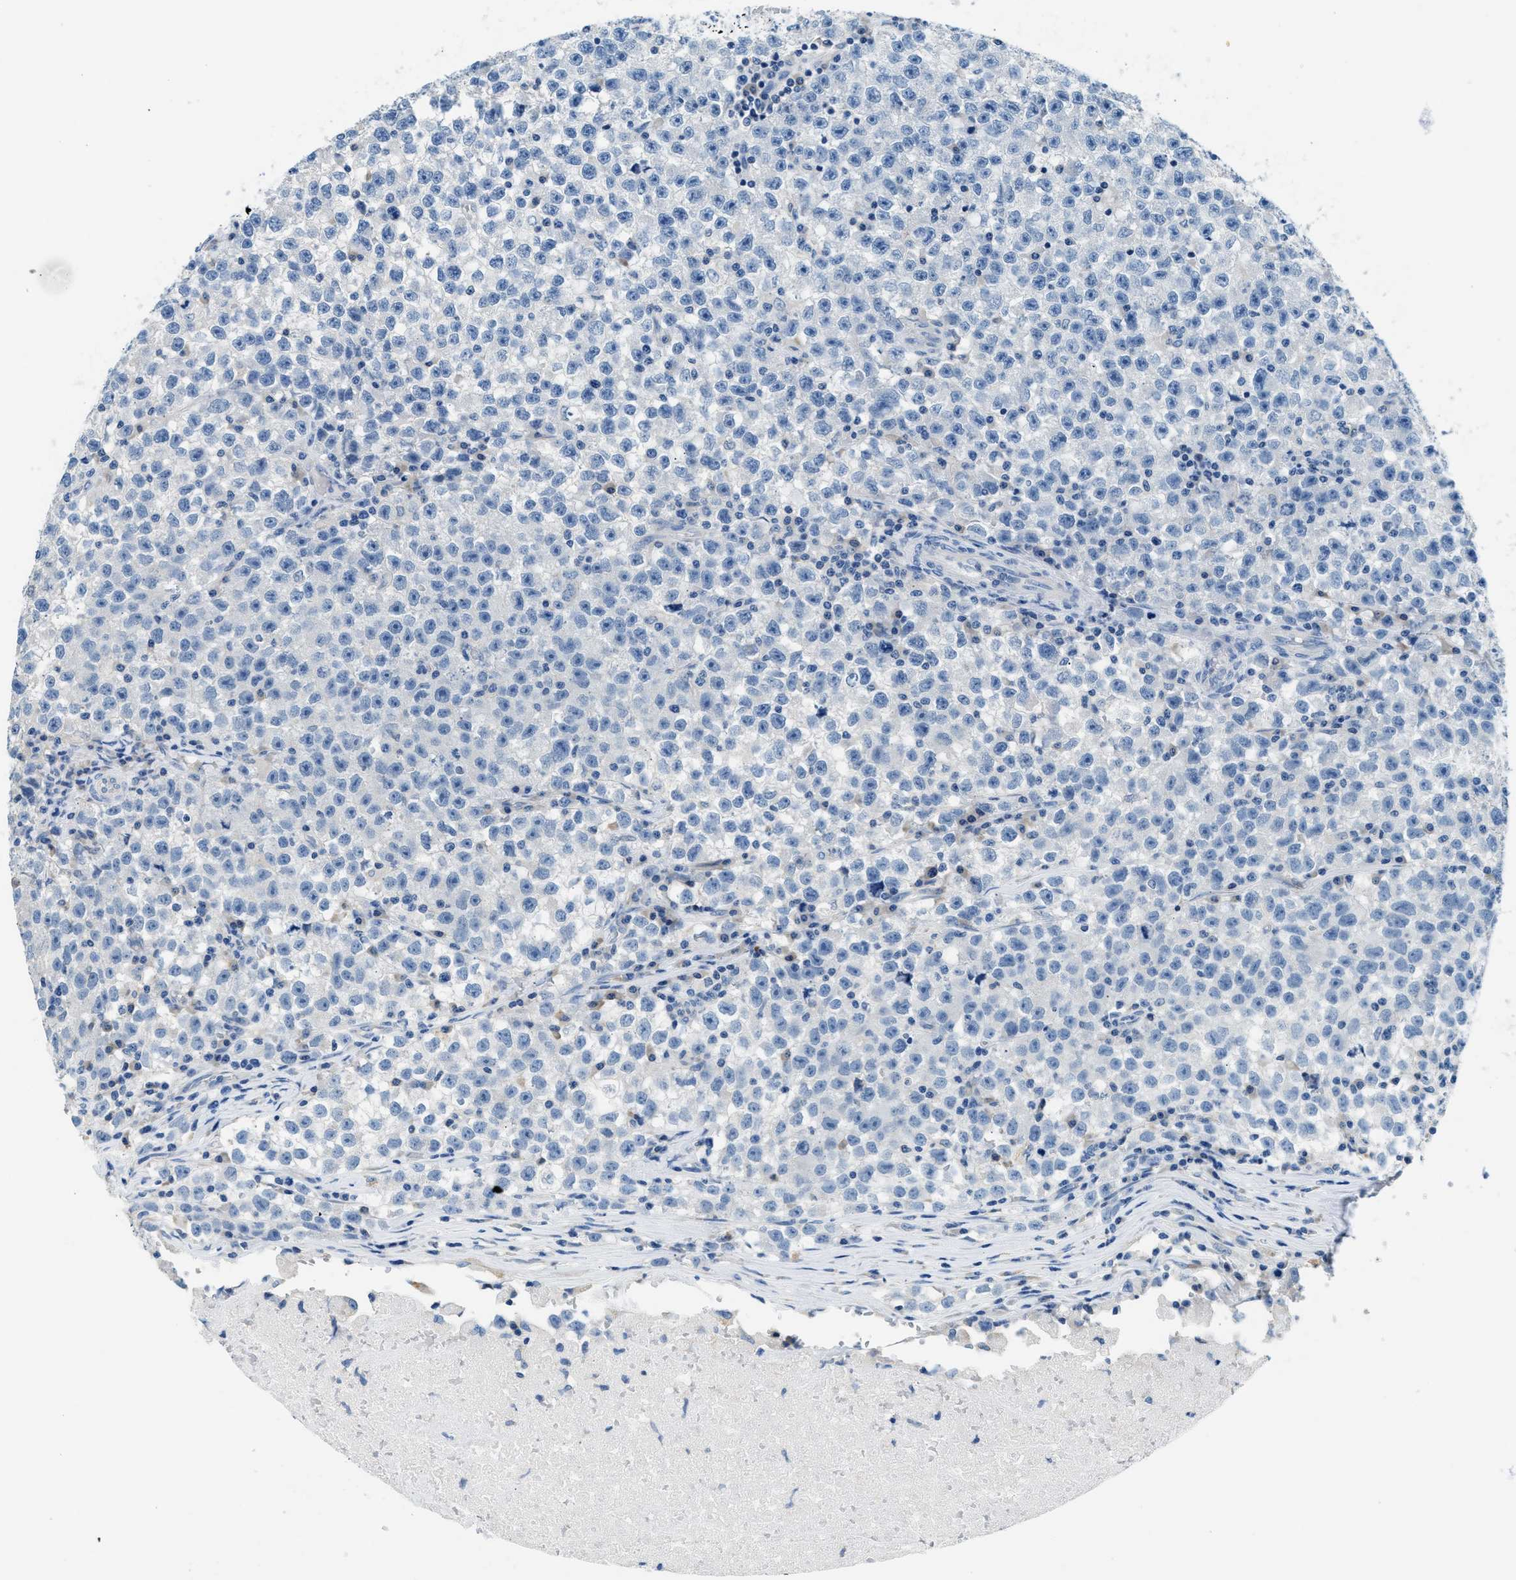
{"staining": {"intensity": "negative", "quantity": "none", "location": "none"}, "tissue": "testis cancer", "cell_type": "Tumor cells", "image_type": "cancer", "snomed": [{"axis": "morphology", "description": "Seminoma, NOS"}, {"axis": "topography", "description": "Testis"}], "caption": "DAB (3,3'-diaminobenzidine) immunohistochemical staining of human seminoma (testis) demonstrates no significant expression in tumor cells. (DAB (3,3'-diaminobenzidine) immunohistochemistry (IHC) with hematoxylin counter stain).", "gene": "CLDN18", "patient": {"sex": "male", "age": 22}}